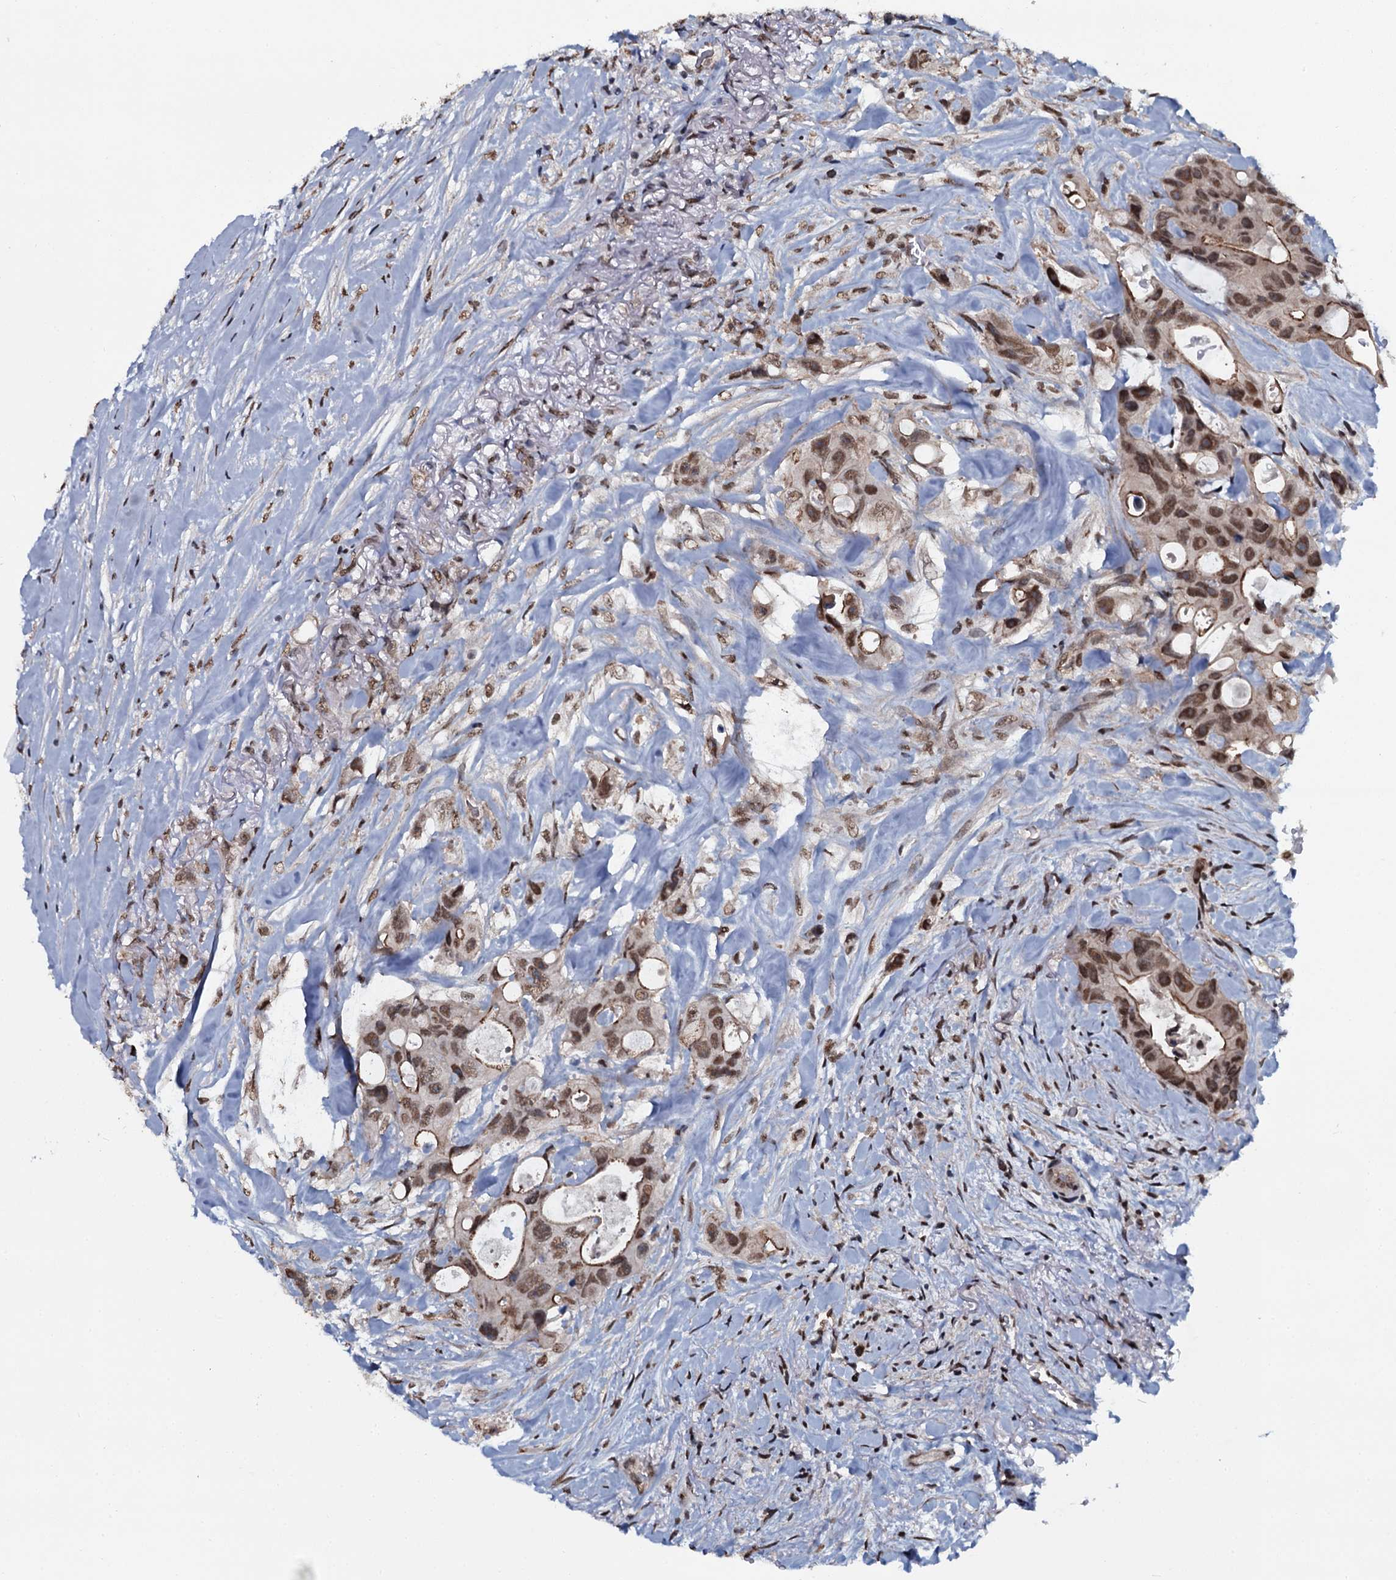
{"staining": {"intensity": "moderate", "quantity": ">75%", "location": "cytoplasmic/membranous,nuclear"}, "tissue": "colorectal cancer", "cell_type": "Tumor cells", "image_type": "cancer", "snomed": [{"axis": "morphology", "description": "Adenocarcinoma, NOS"}, {"axis": "topography", "description": "Colon"}], "caption": "A photomicrograph showing moderate cytoplasmic/membranous and nuclear positivity in approximately >75% of tumor cells in colorectal adenocarcinoma, as visualized by brown immunohistochemical staining.", "gene": "SH2D4B", "patient": {"sex": "female", "age": 46}}